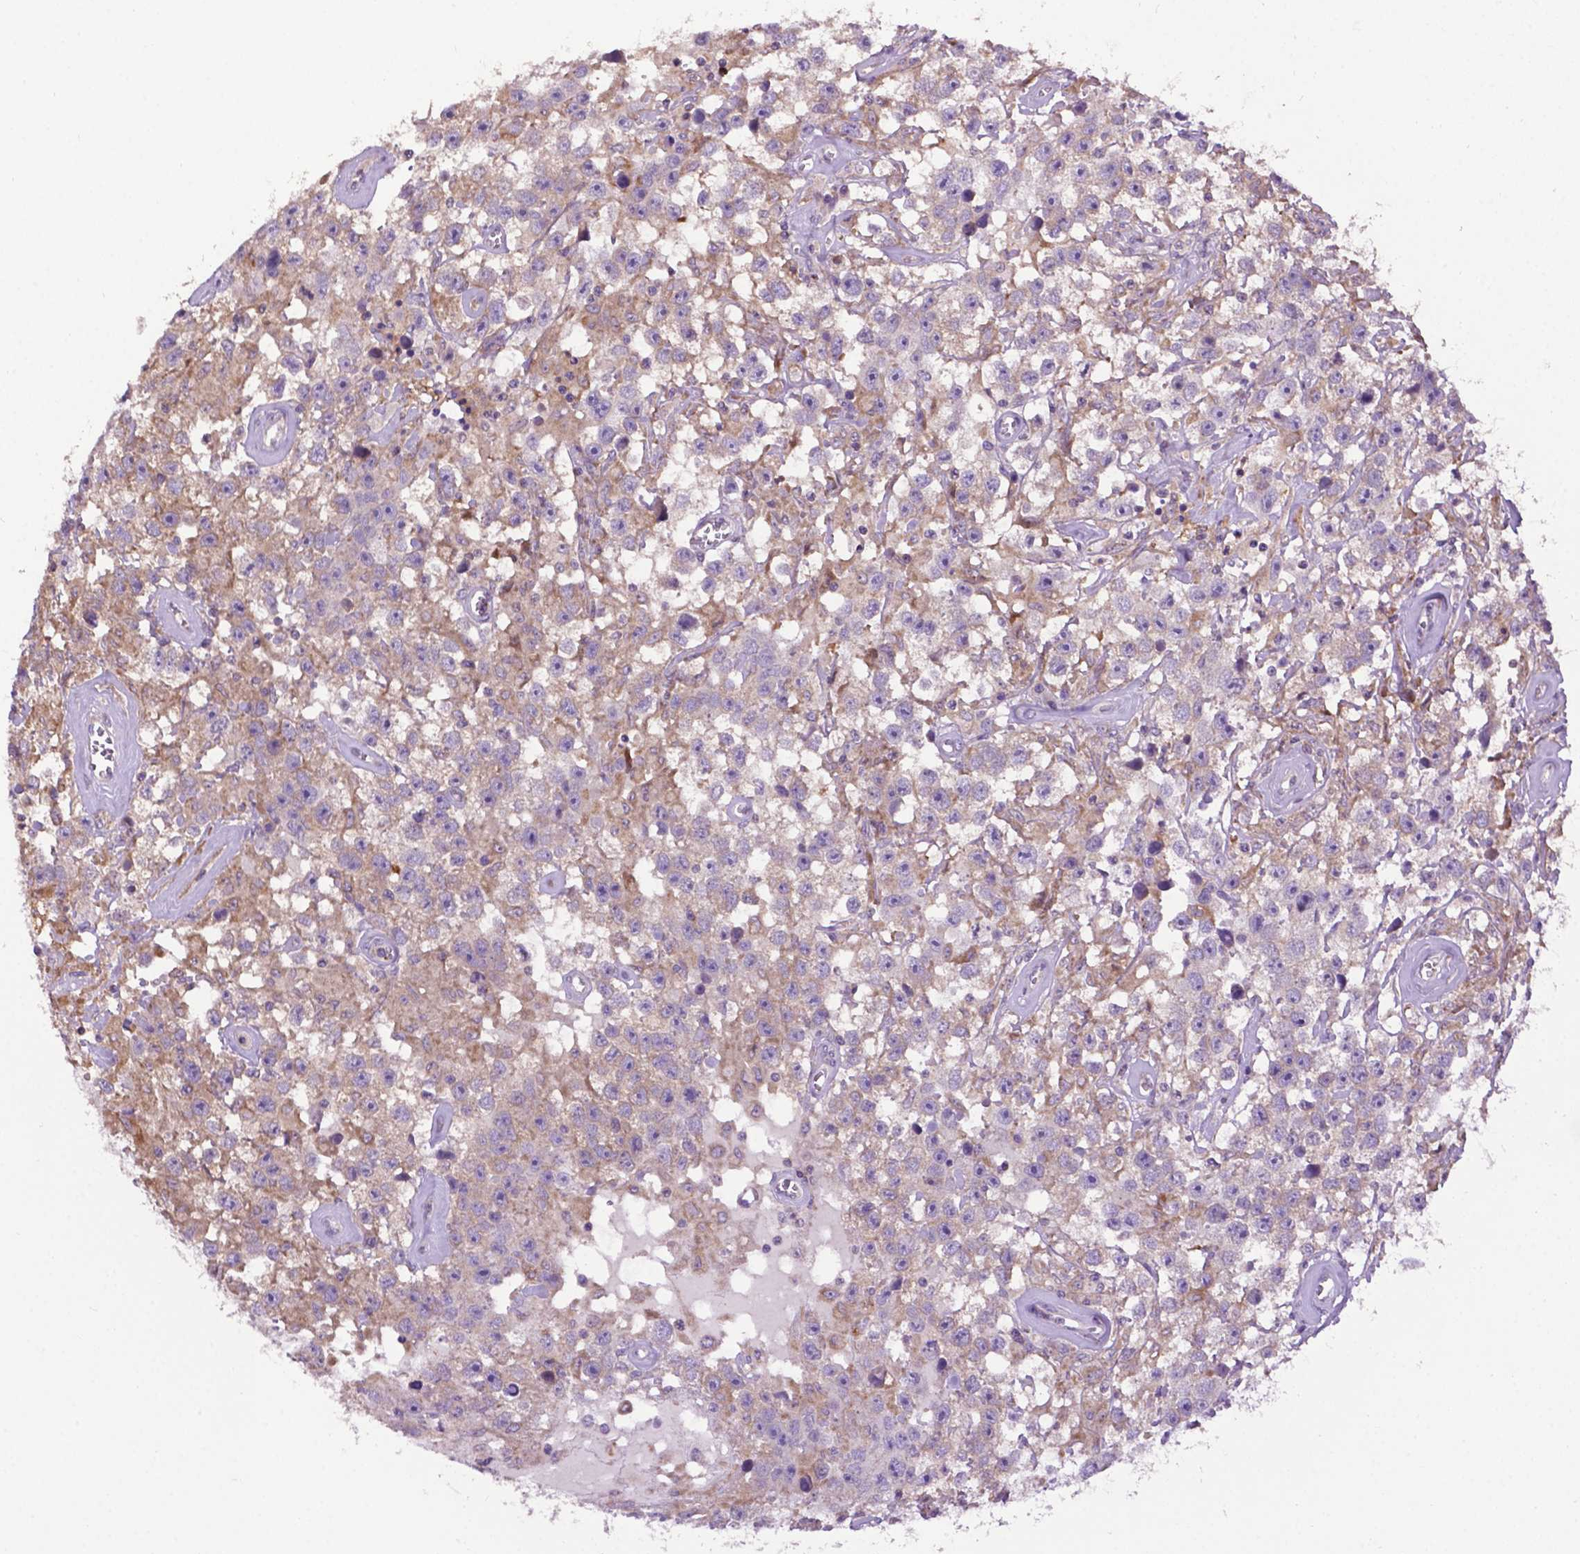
{"staining": {"intensity": "moderate", "quantity": "<25%", "location": "cytoplasmic/membranous"}, "tissue": "testis cancer", "cell_type": "Tumor cells", "image_type": "cancer", "snomed": [{"axis": "morphology", "description": "Seminoma, NOS"}, {"axis": "topography", "description": "Testis"}], "caption": "Seminoma (testis) tissue demonstrates moderate cytoplasmic/membranous positivity in about <25% of tumor cells, visualized by immunohistochemistry.", "gene": "SPNS2", "patient": {"sex": "male", "age": 43}}